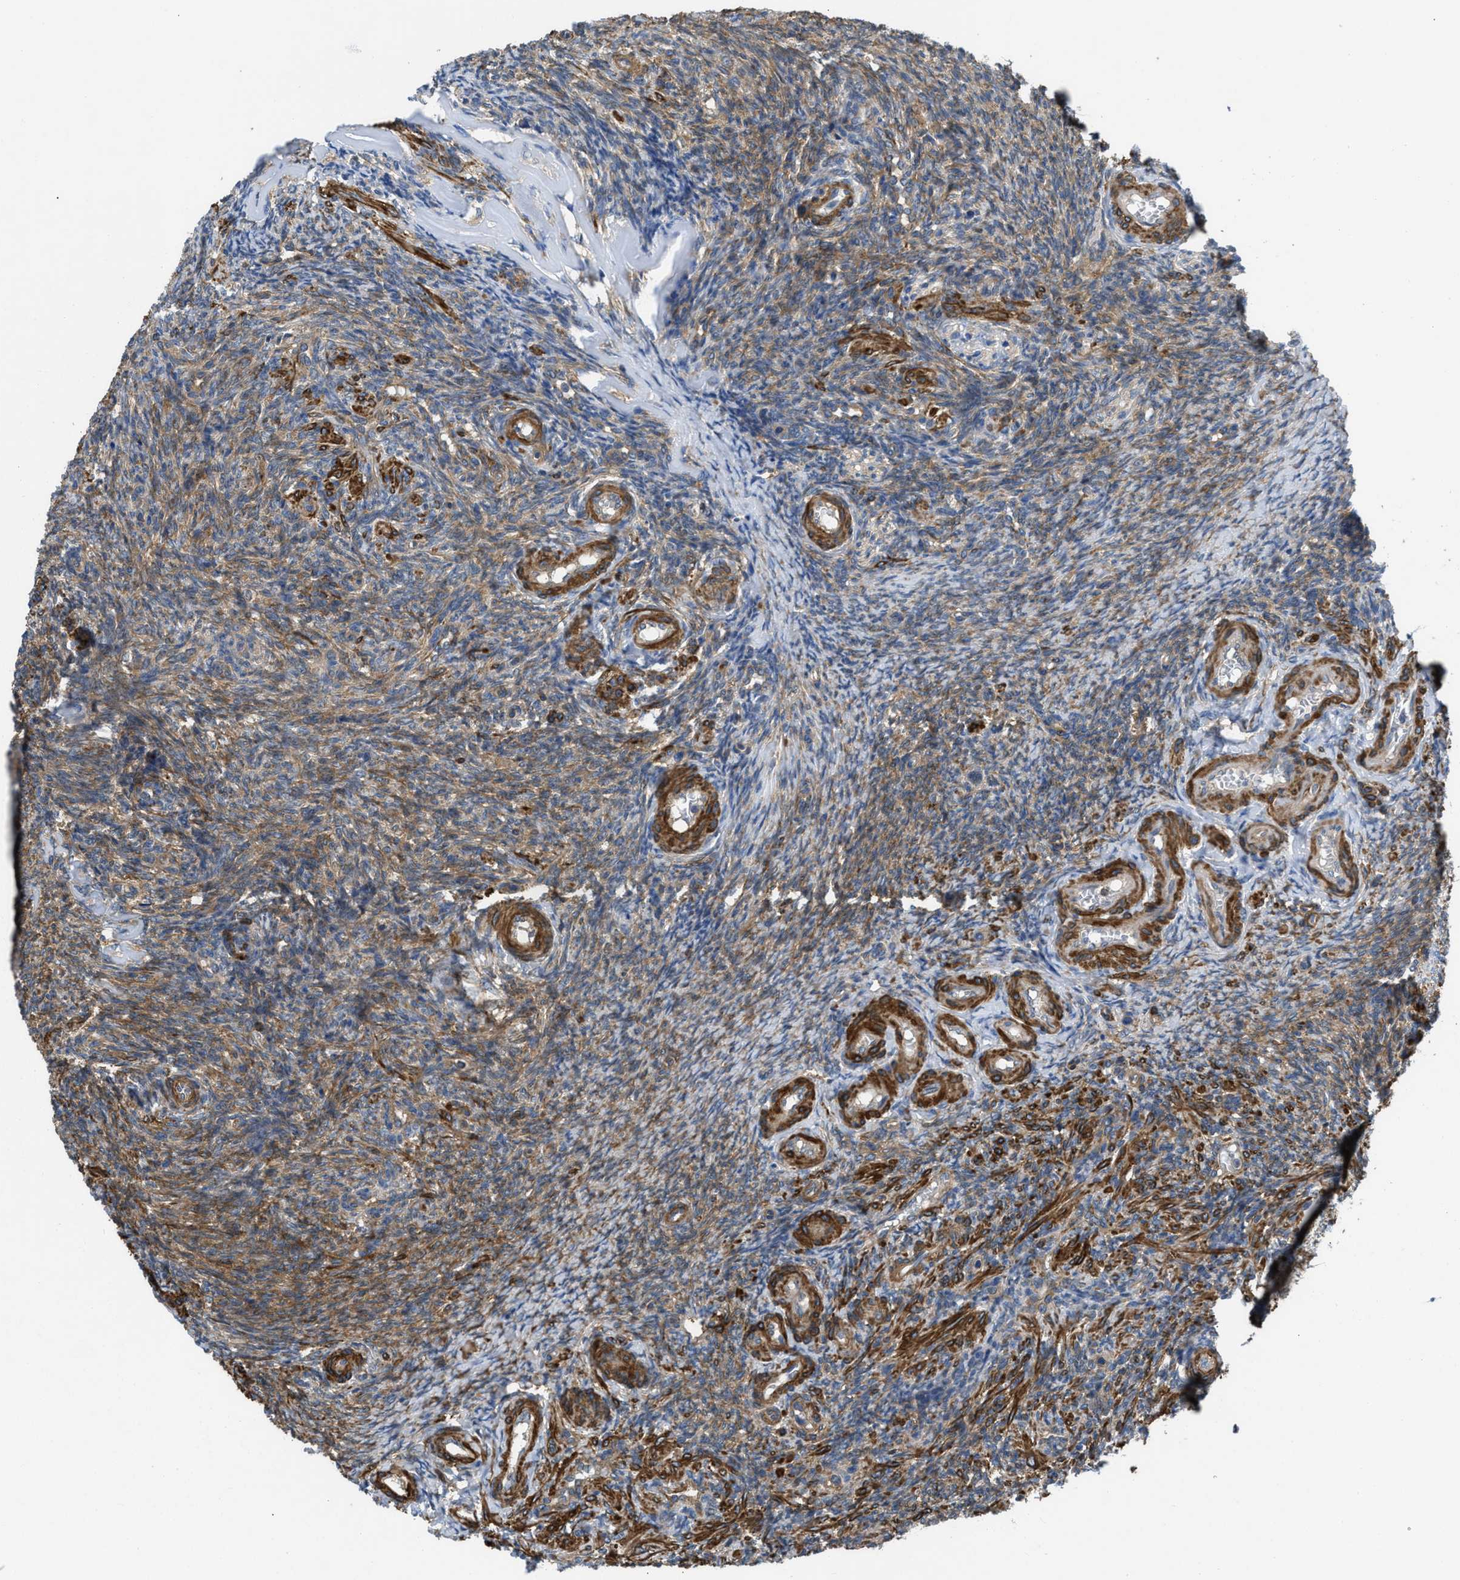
{"staining": {"intensity": "moderate", "quantity": ">75%", "location": "cytoplasmic/membranous"}, "tissue": "ovary", "cell_type": "Follicle cells", "image_type": "normal", "snomed": [{"axis": "morphology", "description": "Normal tissue, NOS"}, {"axis": "topography", "description": "Ovary"}], "caption": "Ovary stained with immunohistochemistry (IHC) reveals moderate cytoplasmic/membranous positivity in approximately >75% of follicle cells.", "gene": "CHKB", "patient": {"sex": "female", "age": 41}}